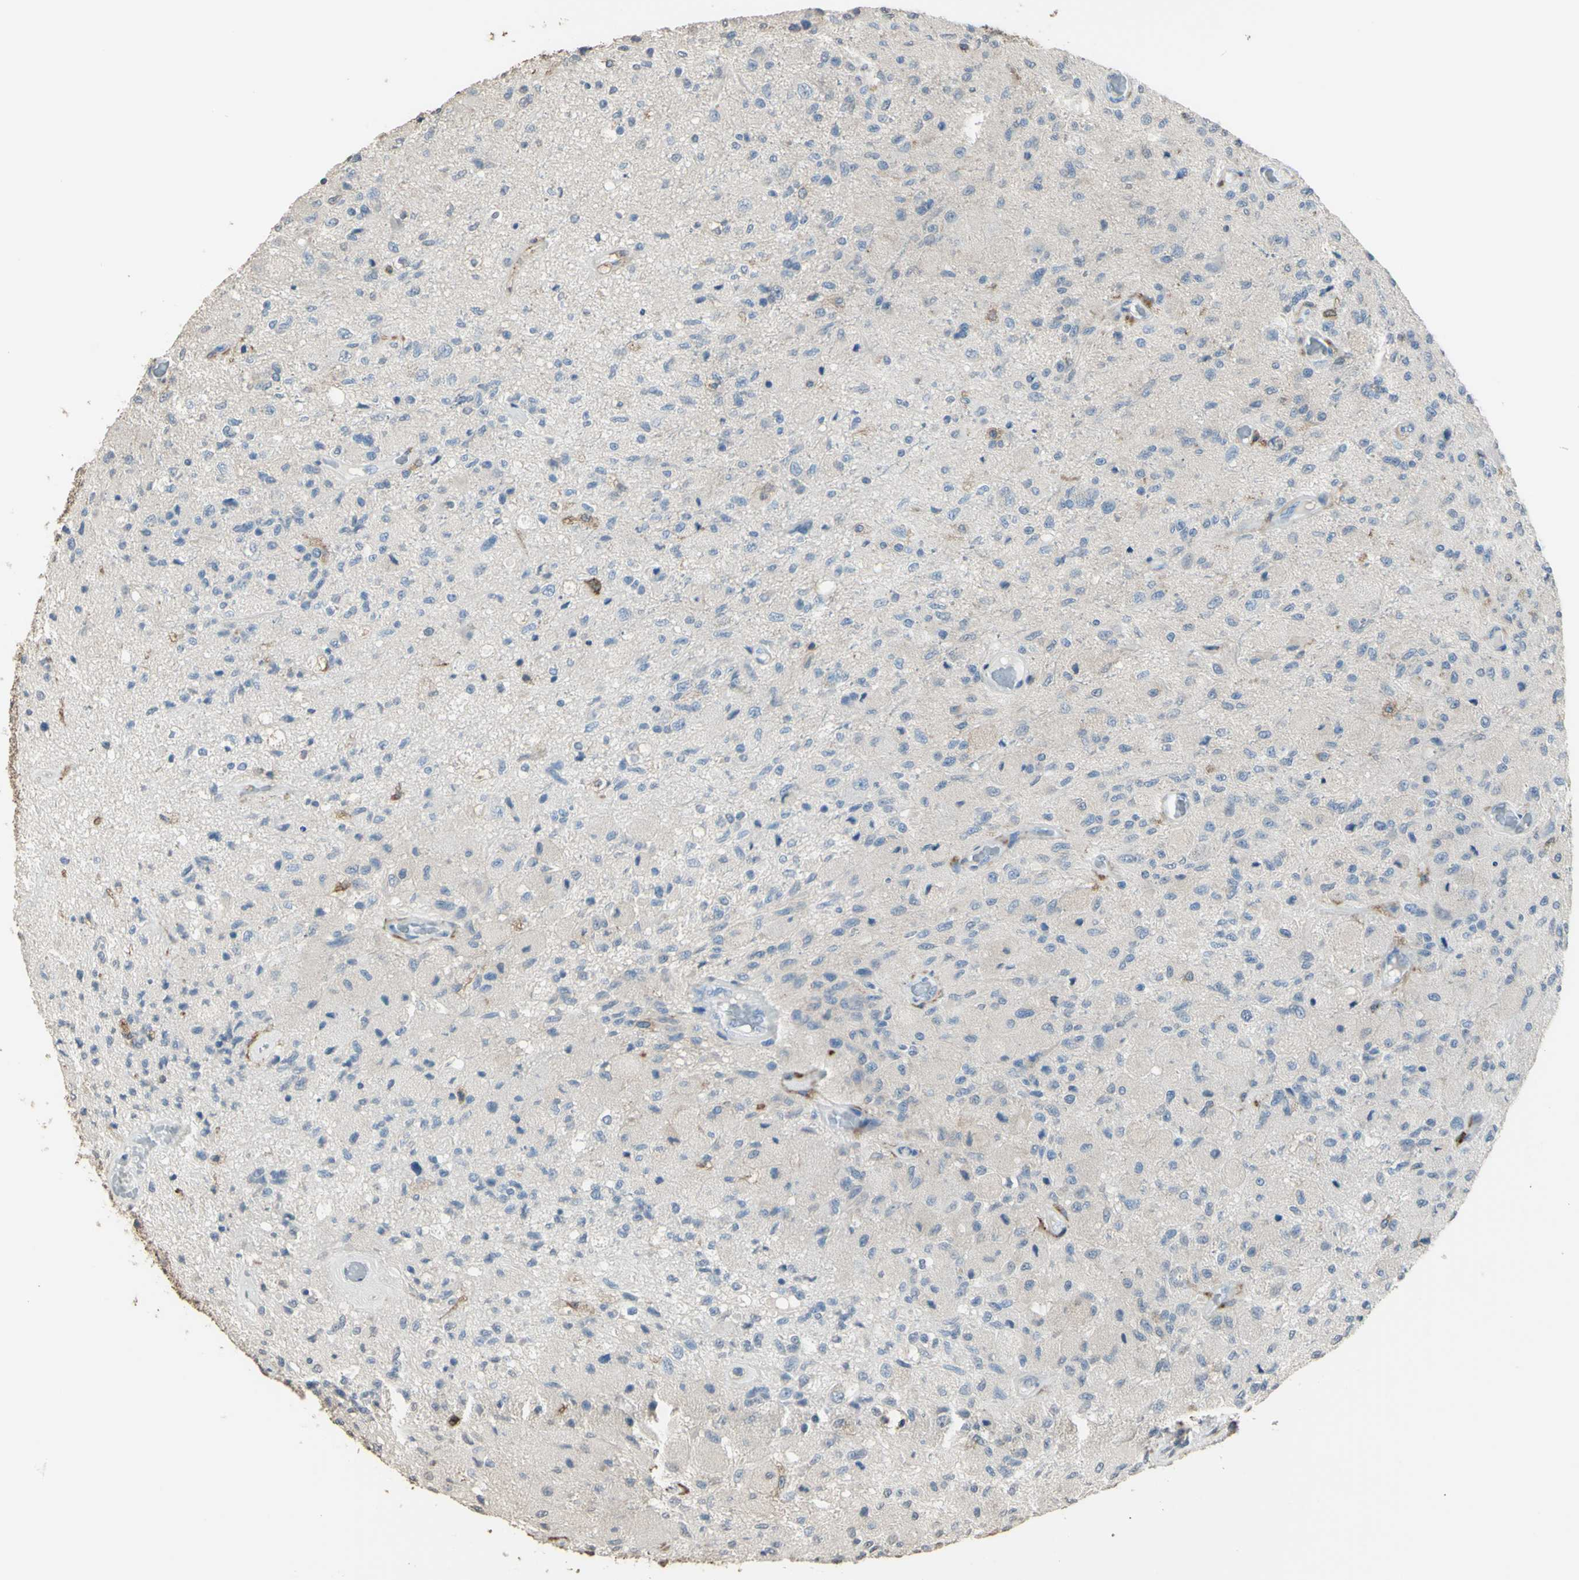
{"staining": {"intensity": "negative", "quantity": "none", "location": "none"}, "tissue": "glioma", "cell_type": "Tumor cells", "image_type": "cancer", "snomed": [{"axis": "morphology", "description": "Normal tissue, NOS"}, {"axis": "morphology", "description": "Glioma, malignant, High grade"}, {"axis": "topography", "description": "Cerebral cortex"}], "caption": "Immunohistochemical staining of glioma shows no significant staining in tumor cells.", "gene": "PSTPIP1", "patient": {"sex": "male", "age": 77}}